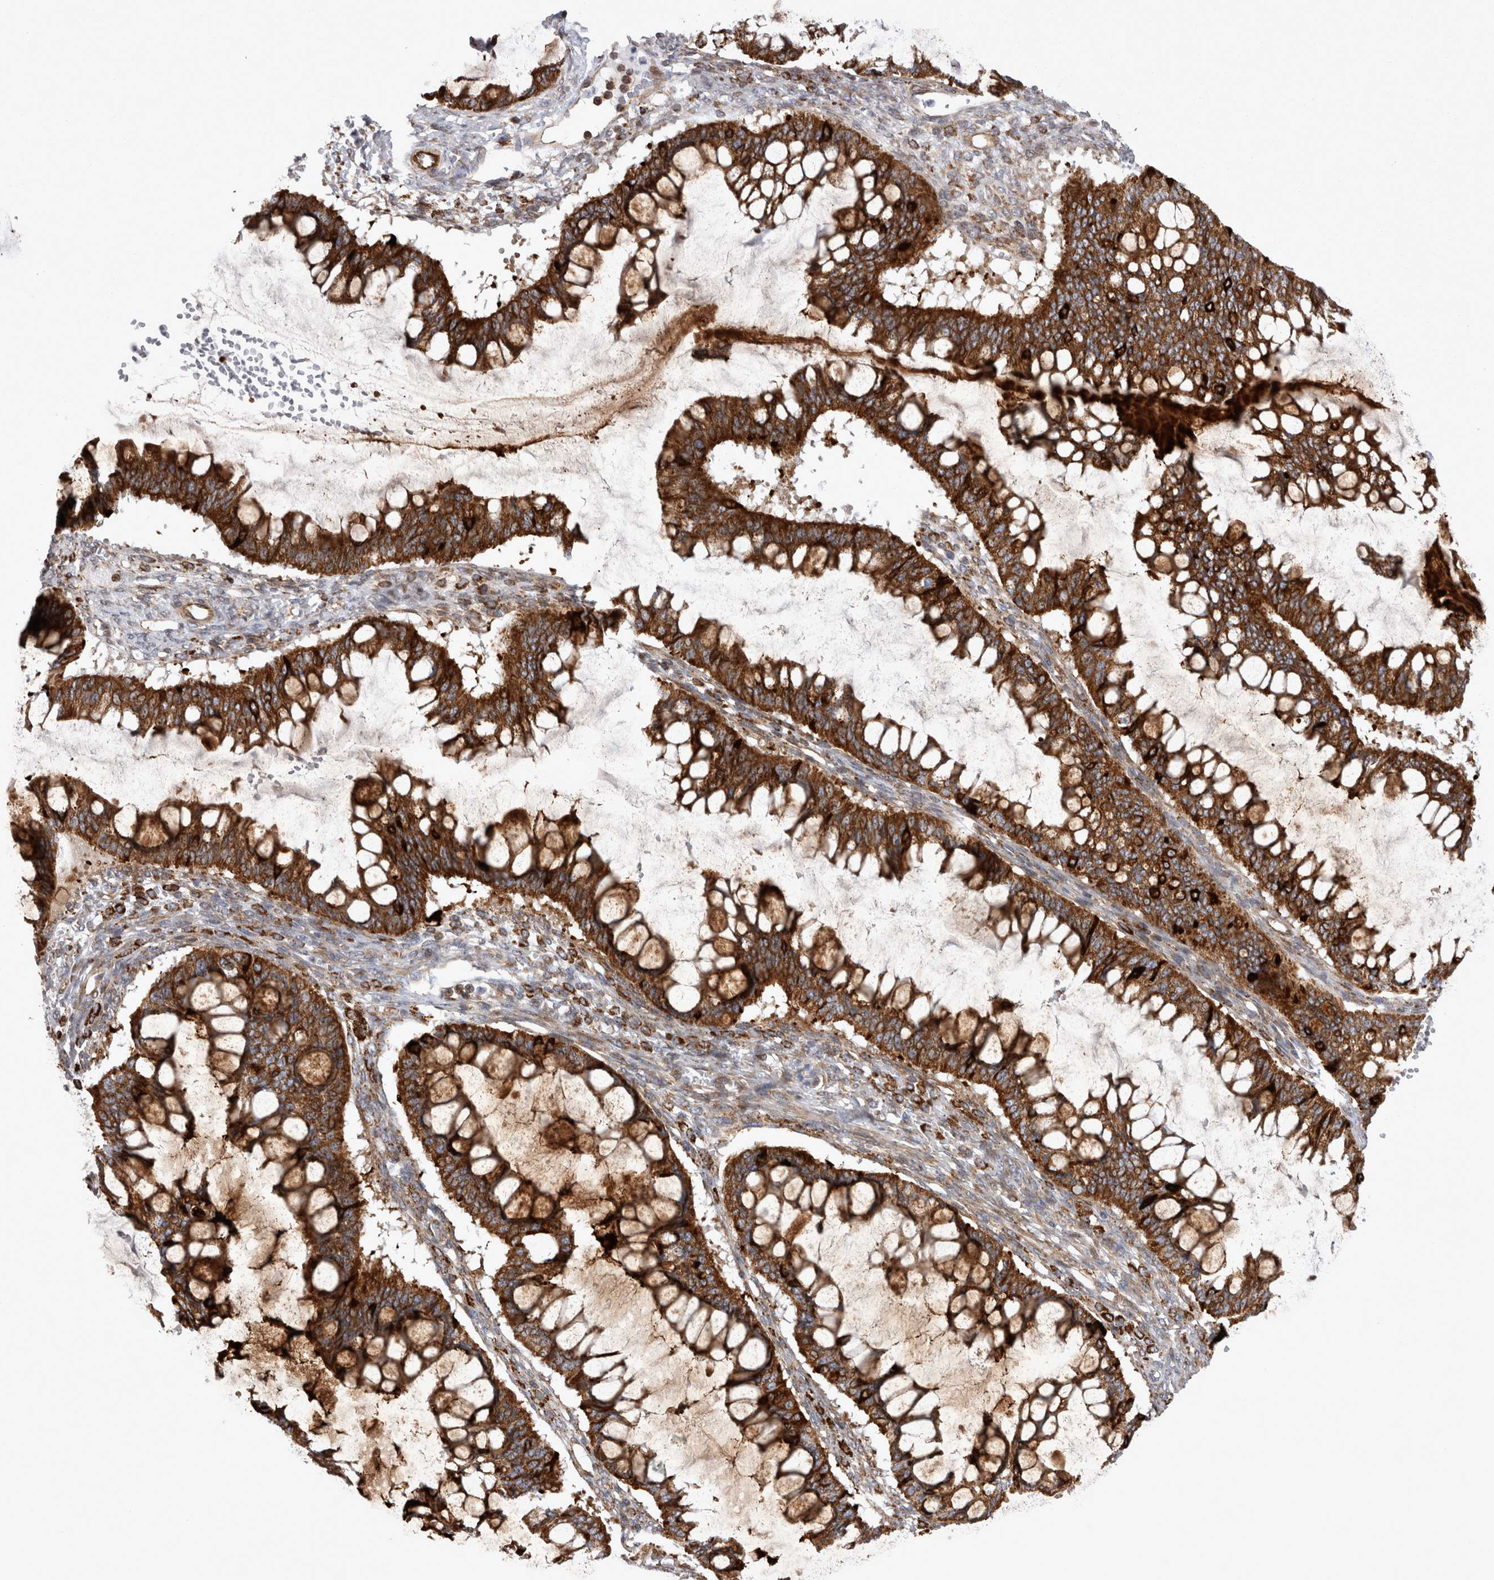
{"staining": {"intensity": "strong", "quantity": ">75%", "location": "cytoplasmic/membranous"}, "tissue": "ovarian cancer", "cell_type": "Tumor cells", "image_type": "cancer", "snomed": [{"axis": "morphology", "description": "Cystadenocarcinoma, mucinous, NOS"}, {"axis": "topography", "description": "Ovary"}], "caption": "A histopathology image of human ovarian mucinous cystadenocarcinoma stained for a protein exhibits strong cytoplasmic/membranous brown staining in tumor cells.", "gene": "TSPOAP1", "patient": {"sex": "female", "age": 73}}